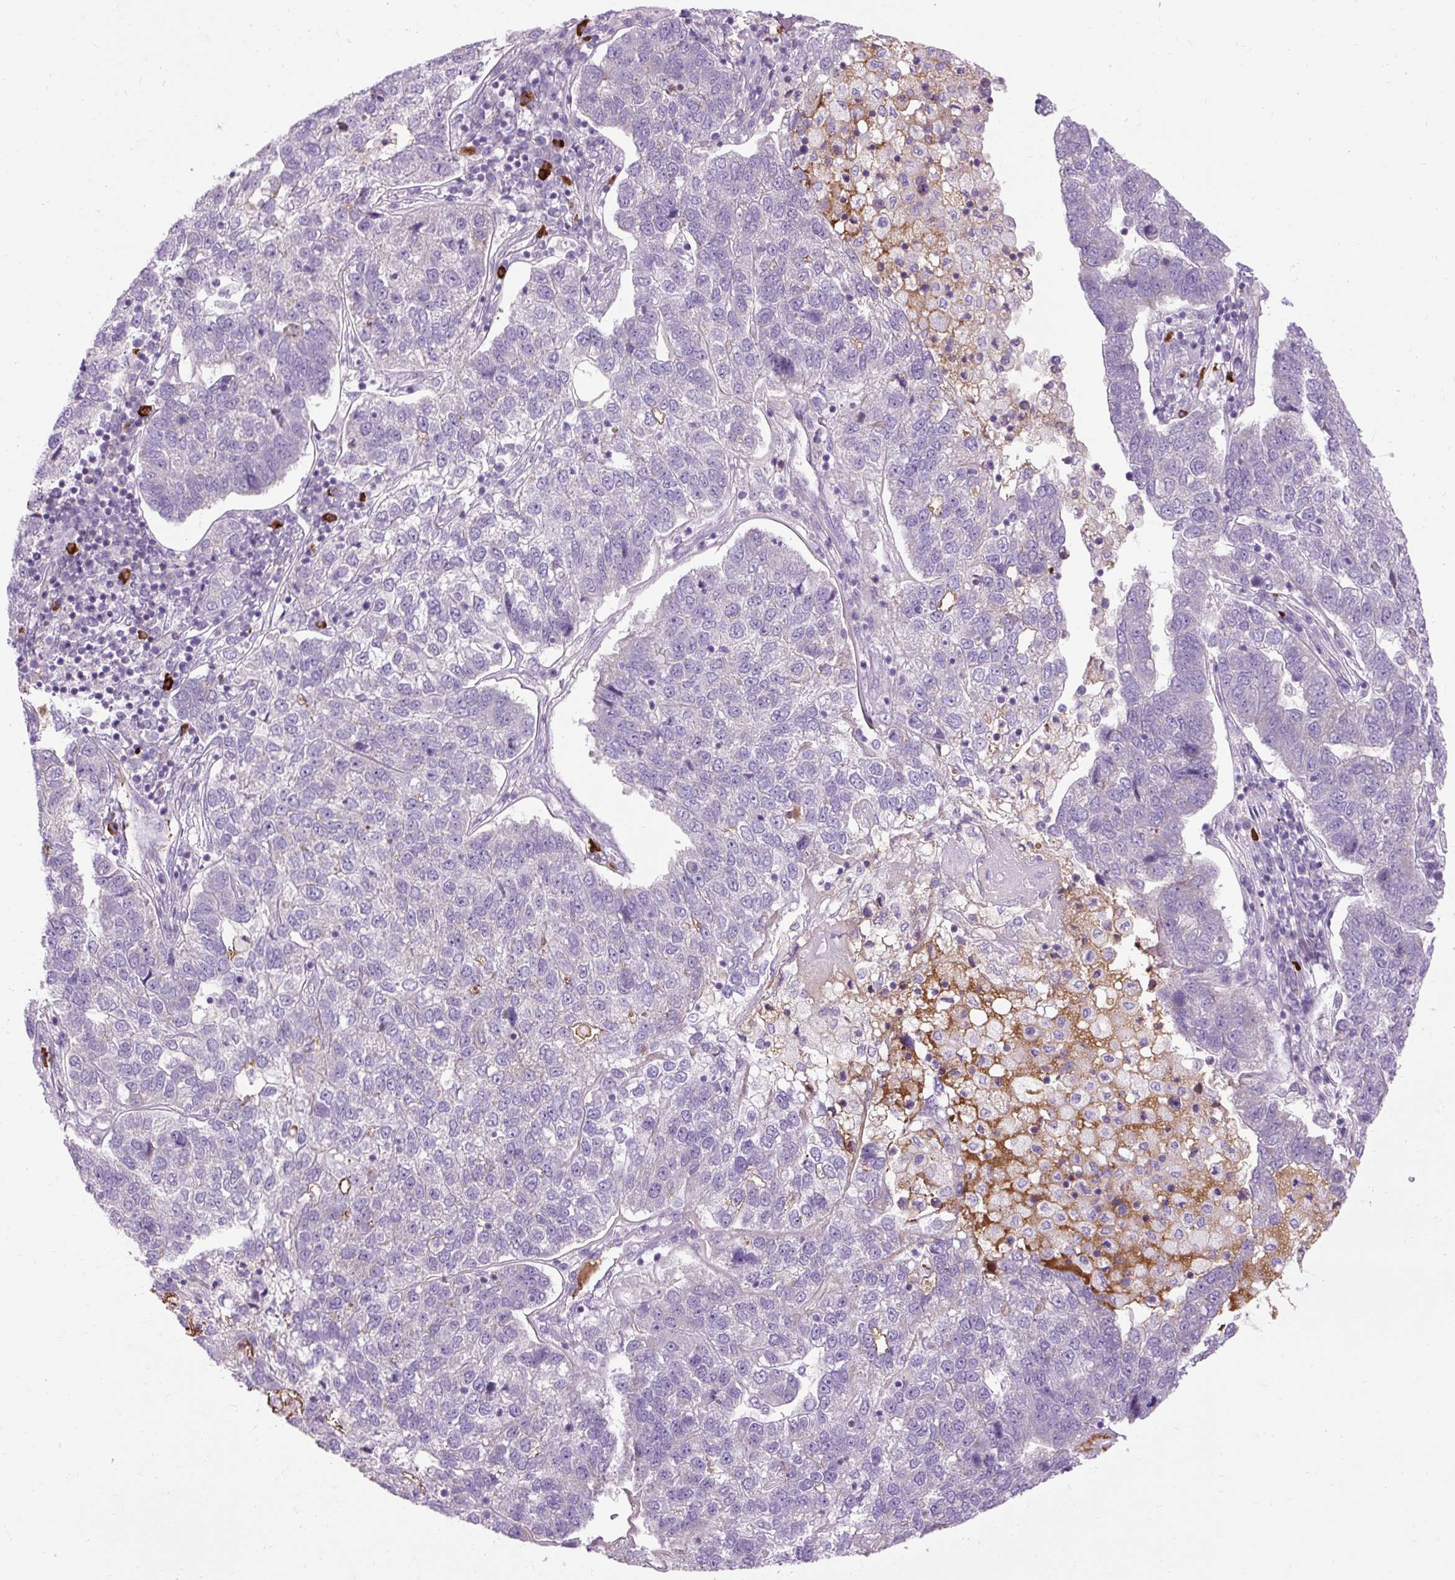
{"staining": {"intensity": "negative", "quantity": "none", "location": "none"}, "tissue": "pancreatic cancer", "cell_type": "Tumor cells", "image_type": "cancer", "snomed": [{"axis": "morphology", "description": "Adenocarcinoma, NOS"}, {"axis": "topography", "description": "Pancreas"}], "caption": "High power microscopy histopathology image of an immunohistochemistry micrograph of pancreatic cancer (adenocarcinoma), revealing no significant staining in tumor cells. (Brightfield microscopy of DAB (3,3'-diaminobenzidine) IHC at high magnification).", "gene": "ARRDC2", "patient": {"sex": "female", "age": 61}}